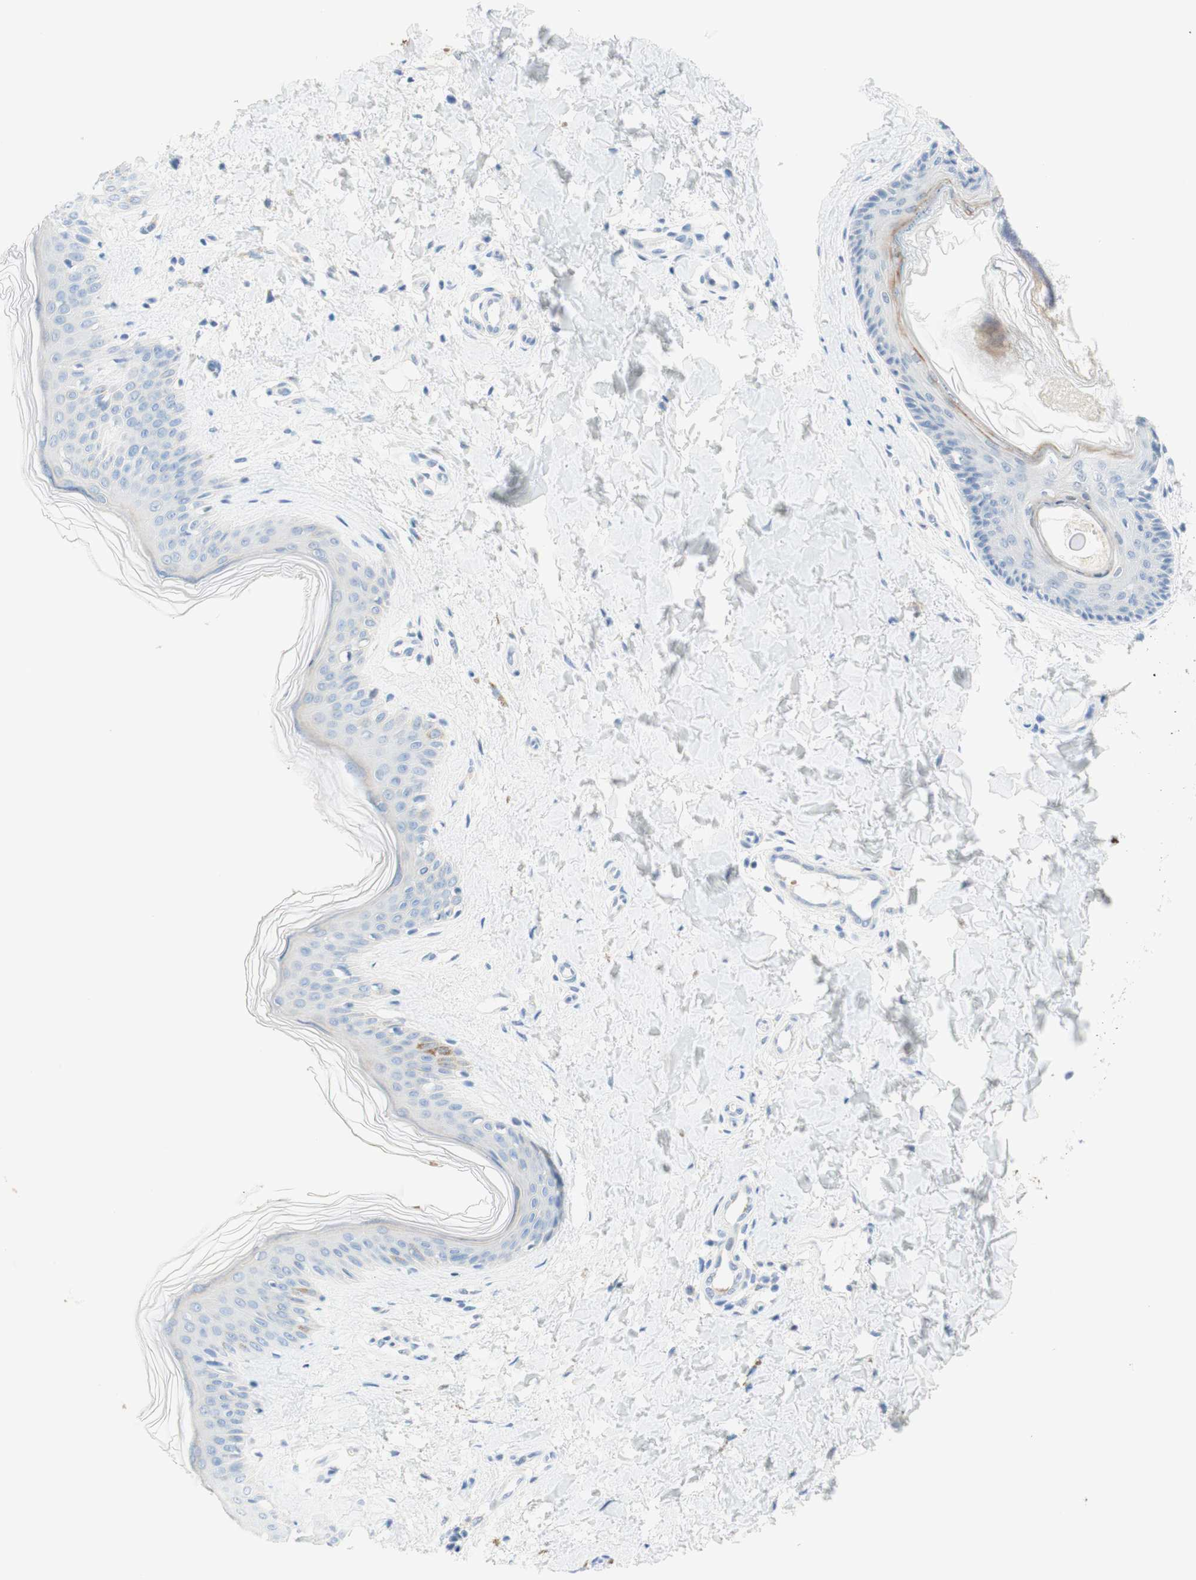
{"staining": {"intensity": "negative", "quantity": "none", "location": "none"}, "tissue": "skin", "cell_type": "Fibroblasts", "image_type": "normal", "snomed": [{"axis": "morphology", "description": "Normal tissue, NOS"}, {"axis": "topography", "description": "Skin"}], "caption": "Unremarkable skin was stained to show a protein in brown. There is no significant expression in fibroblasts. The staining was performed using DAB to visualize the protein expression in brown, while the nuclei were stained in blue with hematoxylin (Magnification: 20x).", "gene": "ENTREP2", "patient": {"sex": "female", "age": 41}}